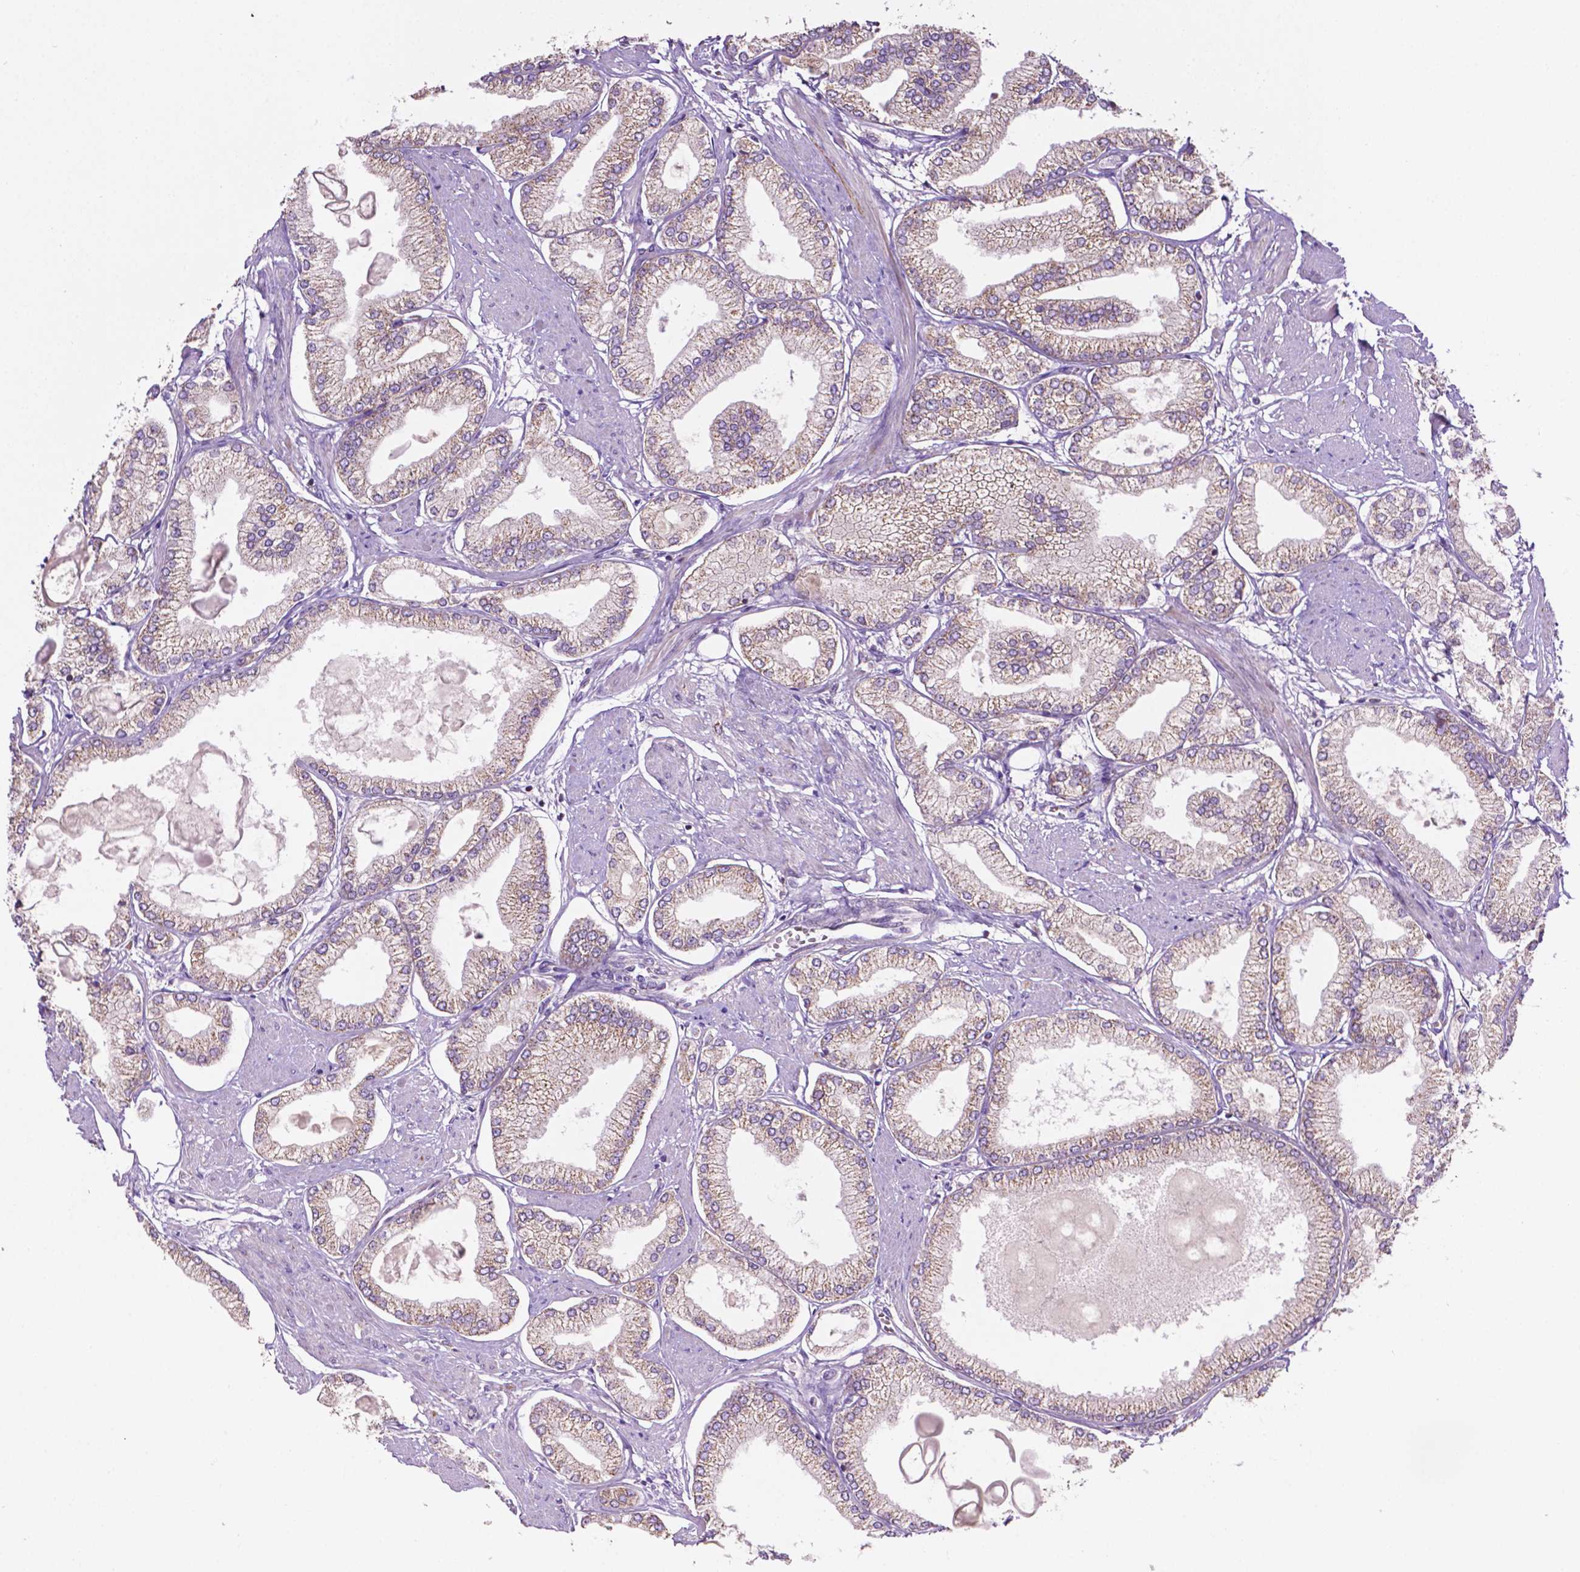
{"staining": {"intensity": "negative", "quantity": "none", "location": "none"}, "tissue": "prostate cancer", "cell_type": "Tumor cells", "image_type": "cancer", "snomed": [{"axis": "morphology", "description": "Adenocarcinoma, High grade"}, {"axis": "topography", "description": "Prostate"}], "caption": "Immunohistochemistry micrograph of neoplastic tissue: human prostate adenocarcinoma (high-grade) stained with DAB (3,3'-diaminobenzidine) demonstrates no significant protein positivity in tumor cells.", "gene": "ILVBL", "patient": {"sex": "male", "age": 68}}